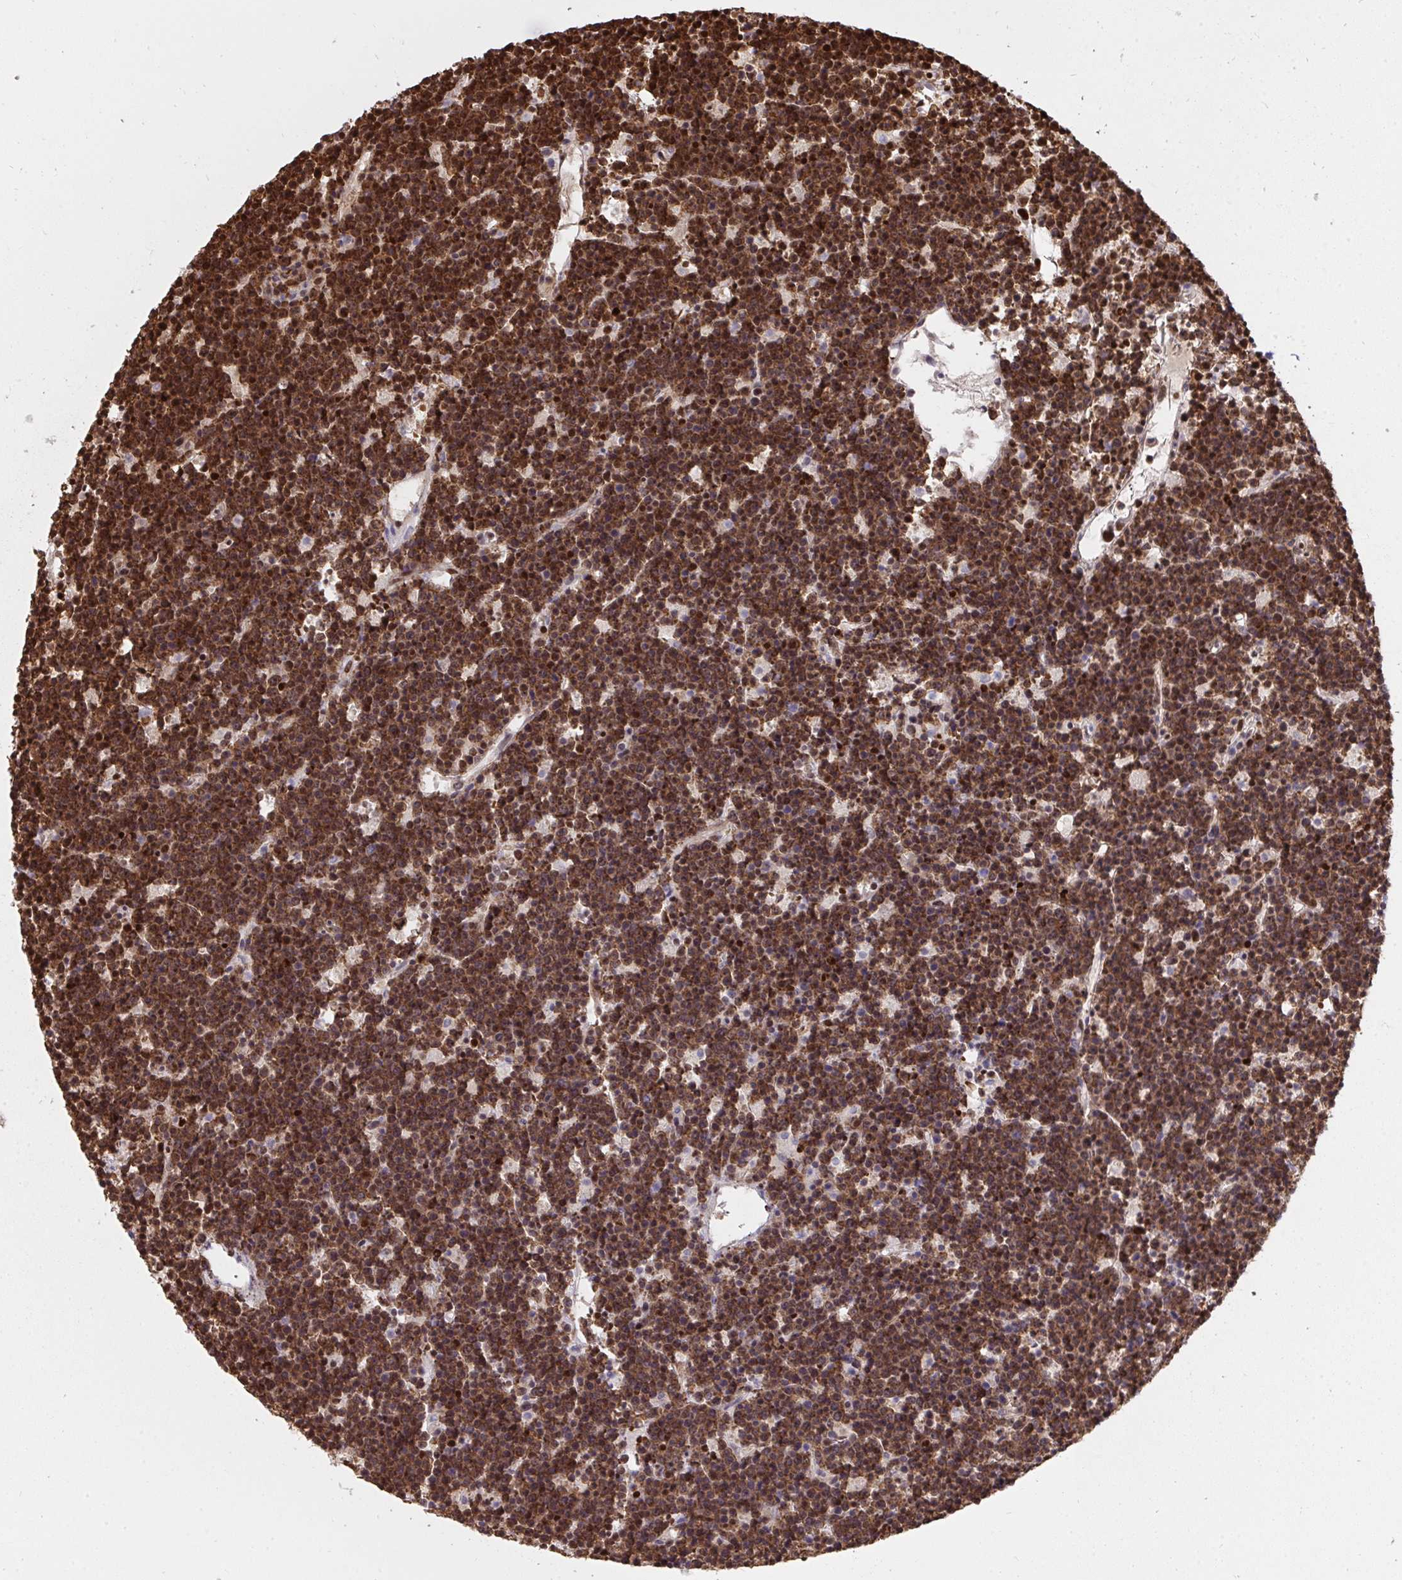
{"staining": {"intensity": "strong", "quantity": ">75%", "location": "nuclear"}, "tissue": "lymphoma", "cell_type": "Tumor cells", "image_type": "cancer", "snomed": [{"axis": "morphology", "description": "Malignant lymphoma, non-Hodgkin's type, High grade"}, {"axis": "topography", "description": "Ovary"}], "caption": "Immunohistochemistry histopathology image of neoplastic tissue: lymphoma stained using immunohistochemistry (IHC) exhibits high levels of strong protein expression localized specifically in the nuclear of tumor cells, appearing as a nuclear brown color.", "gene": "HNRNPL", "patient": {"sex": "female", "age": 56}}